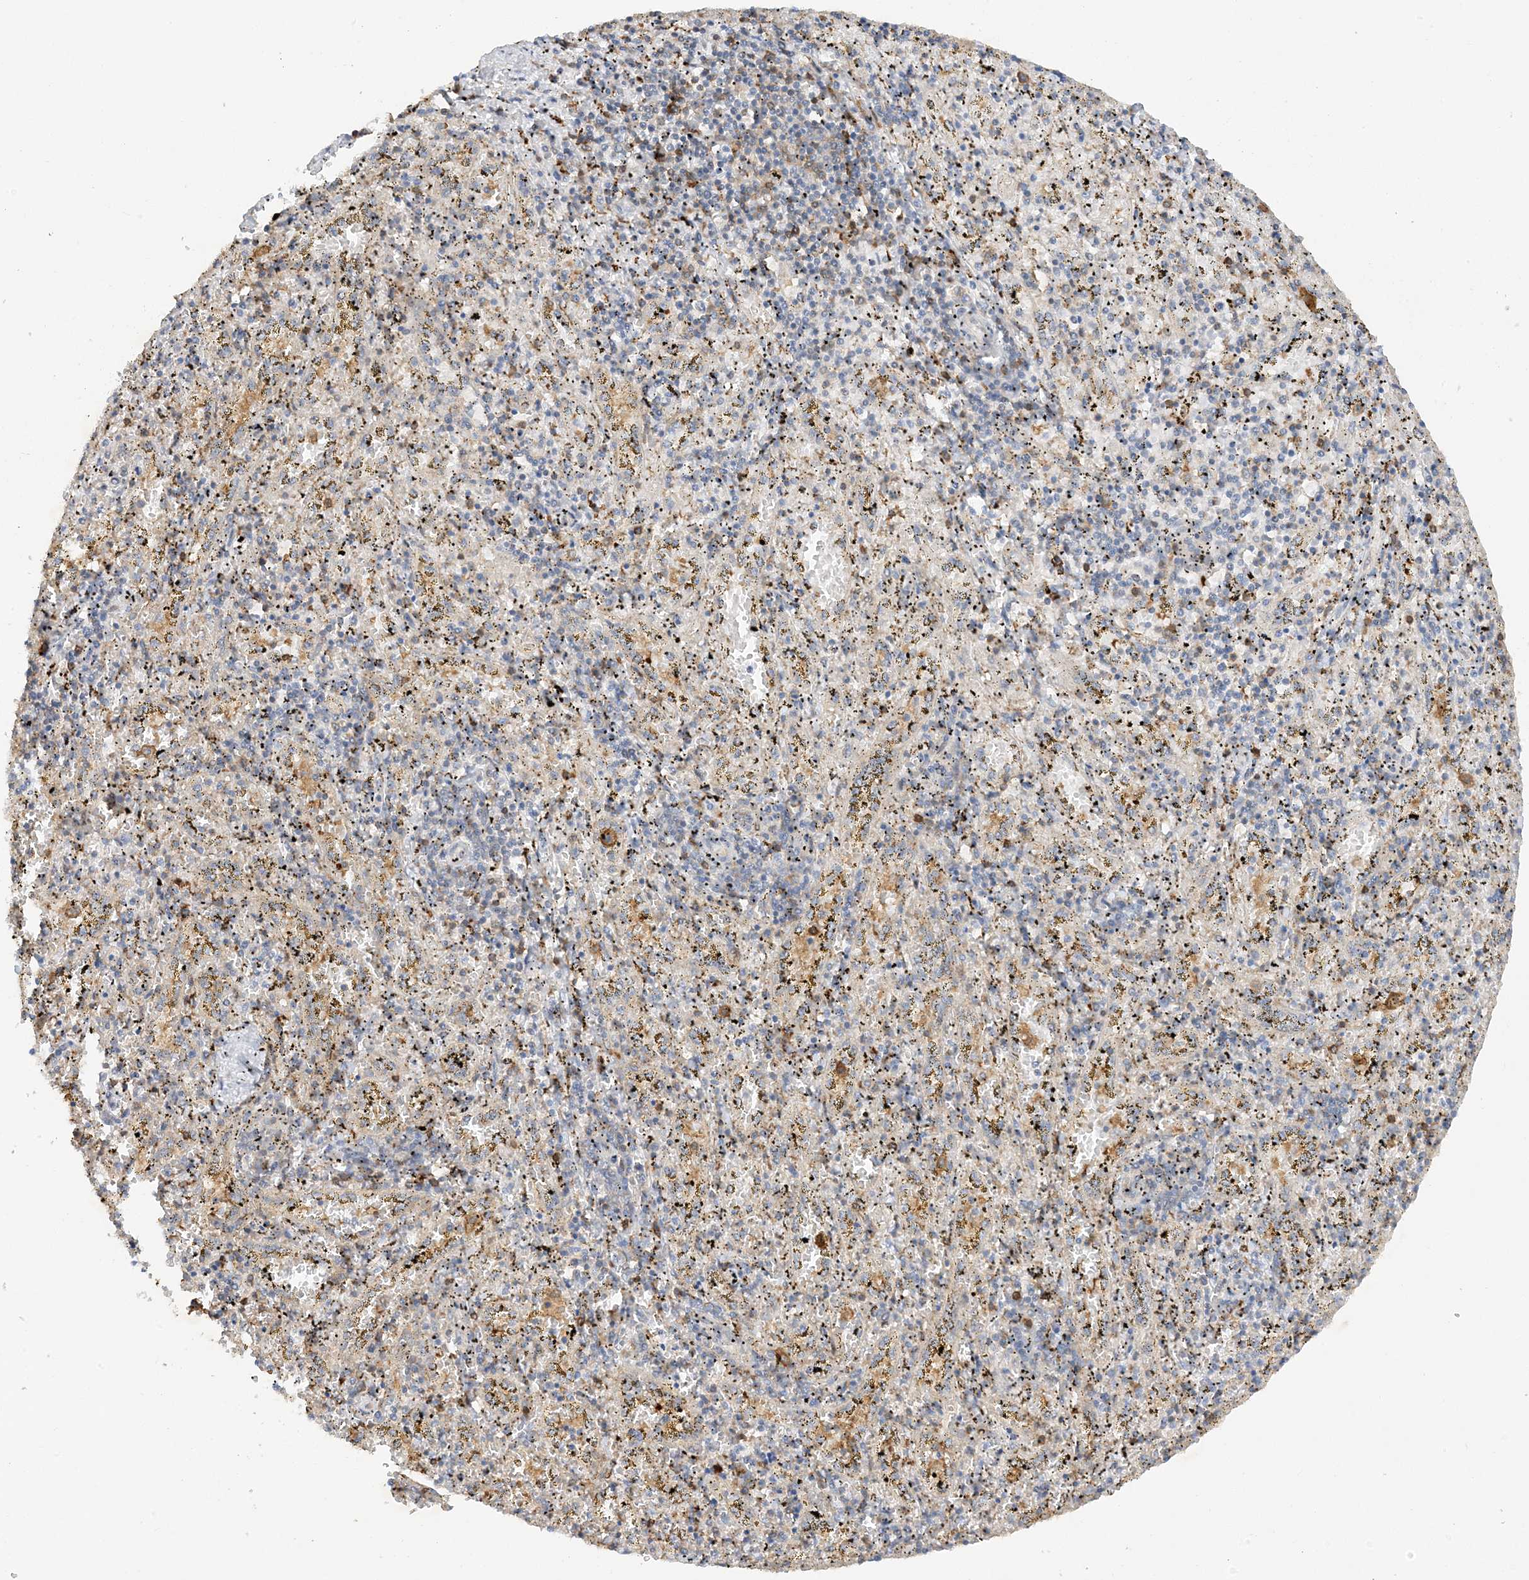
{"staining": {"intensity": "moderate", "quantity": "<25%", "location": "cytoplasmic/membranous"}, "tissue": "spleen", "cell_type": "Cells in red pulp", "image_type": "normal", "snomed": [{"axis": "morphology", "description": "Normal tissue, NOS"}, {"axis": "topography", "description": "Spleen"}], "caption": "Human spleen stained with a brown dye reveals moderate cytoplasmic/membranous positive expression in approximately <25% of cells in red pulp.", "gene": "PHACTR2", "patient": {"sex": "male", "age": 11}}